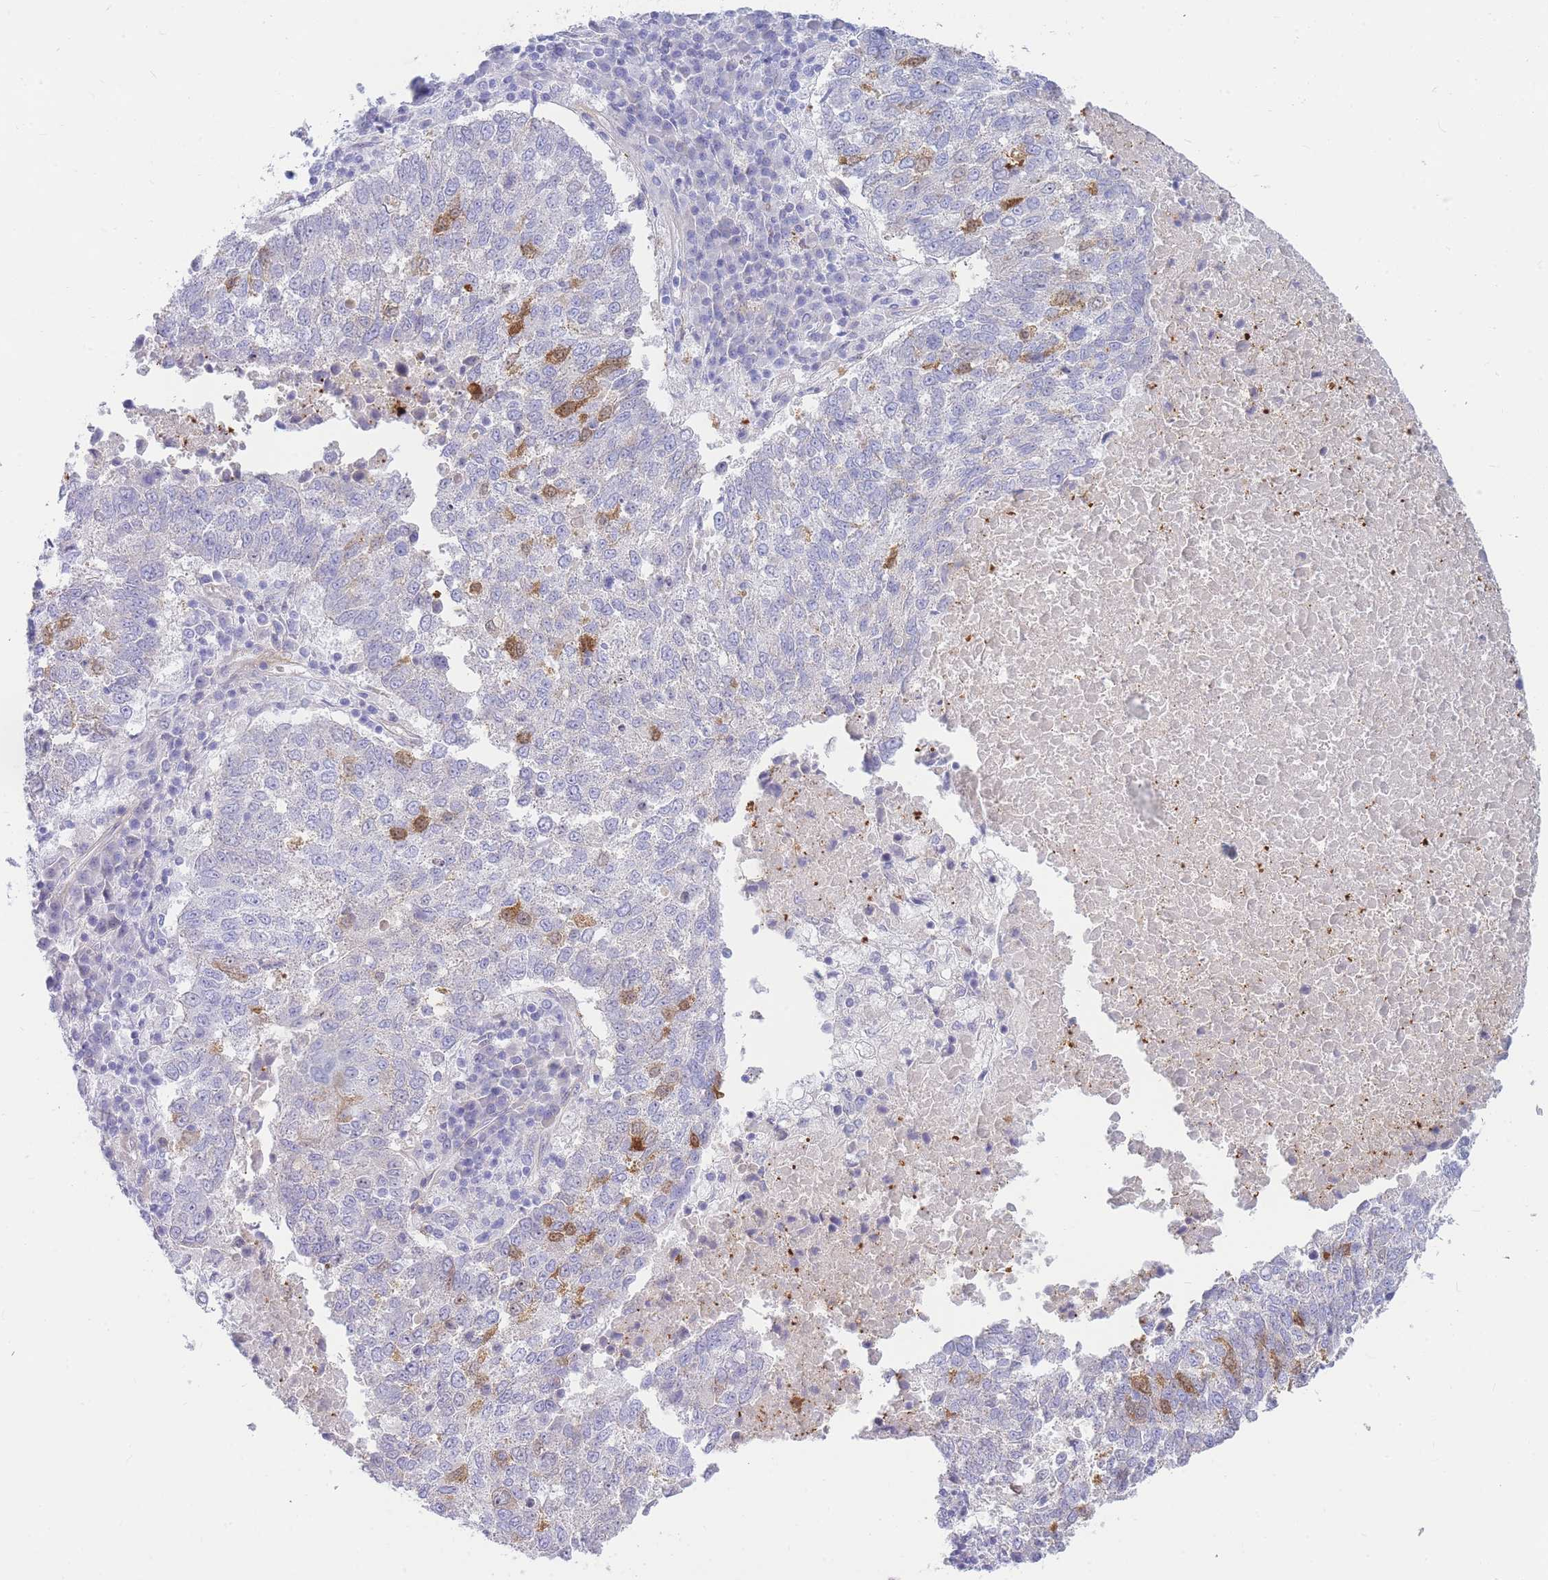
{"staining": {"intensity": "moderate", "quantity": "<25%", "location": "cytoplasmic/membranous"}, "tissue": "lung cancer", "cell_type": "Tumor cells", "image_type": "cancer", "snomed": [{"axis": "morphology", "description": "Squamous cell carcinoma, NOS"}, {"axis": "topography", "description": "Lung"}], "caption": "Lung squamous cell carcinoma was stained to show a protein in brown. There is low levels of moderate cytoplasmic/membranous expression in about <25% of tumor cells.", "gene": "NKX1-2", "patient": {"sex": "male", "age": 73}}